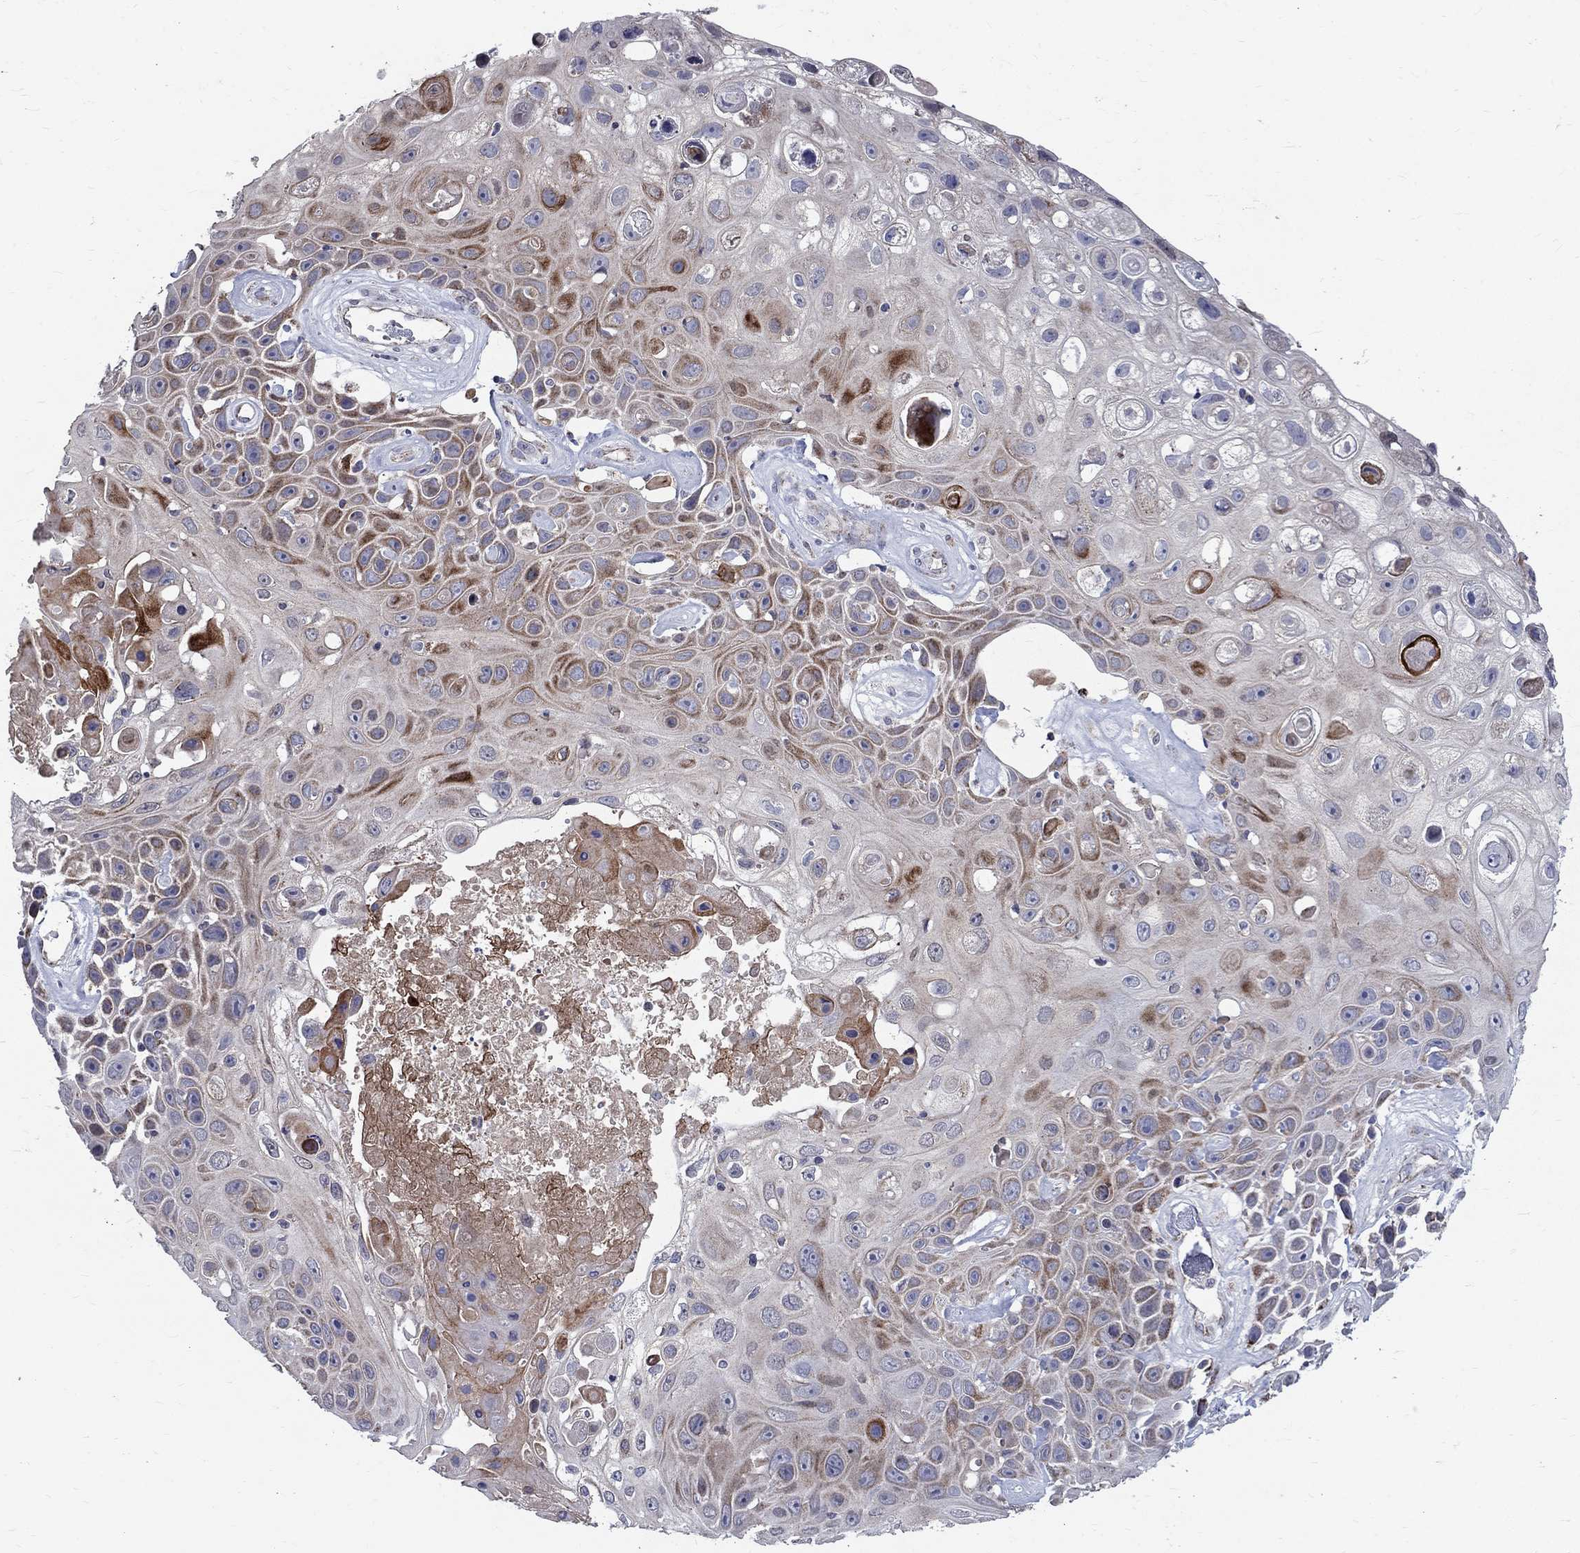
{"staining": {"intensity": "moderate", "quantity": "<25%", "location": "cytoplasmic/membranous"}, "tissue": "skin cancer", "cell_type": "Tumor cells", "image_type": "cancer", "snomed": [{"axis": "morphology", "description": "Squamous cell carcinoma, NOS"}, {"axis": "topography", "description": "Skin"}], "caption": "A brown stain highlights moderate cytoplasmic/membranous positivity of a protein in human squamous cell carcinoma (skin) tumor cells. The staining is performed using DAB brown chromogen to label protein expression. The nuclei are counter-stained blue using hematoxylin.", "gene": "SLC4A10", "patient": {"sex": "male", "age": 82}}